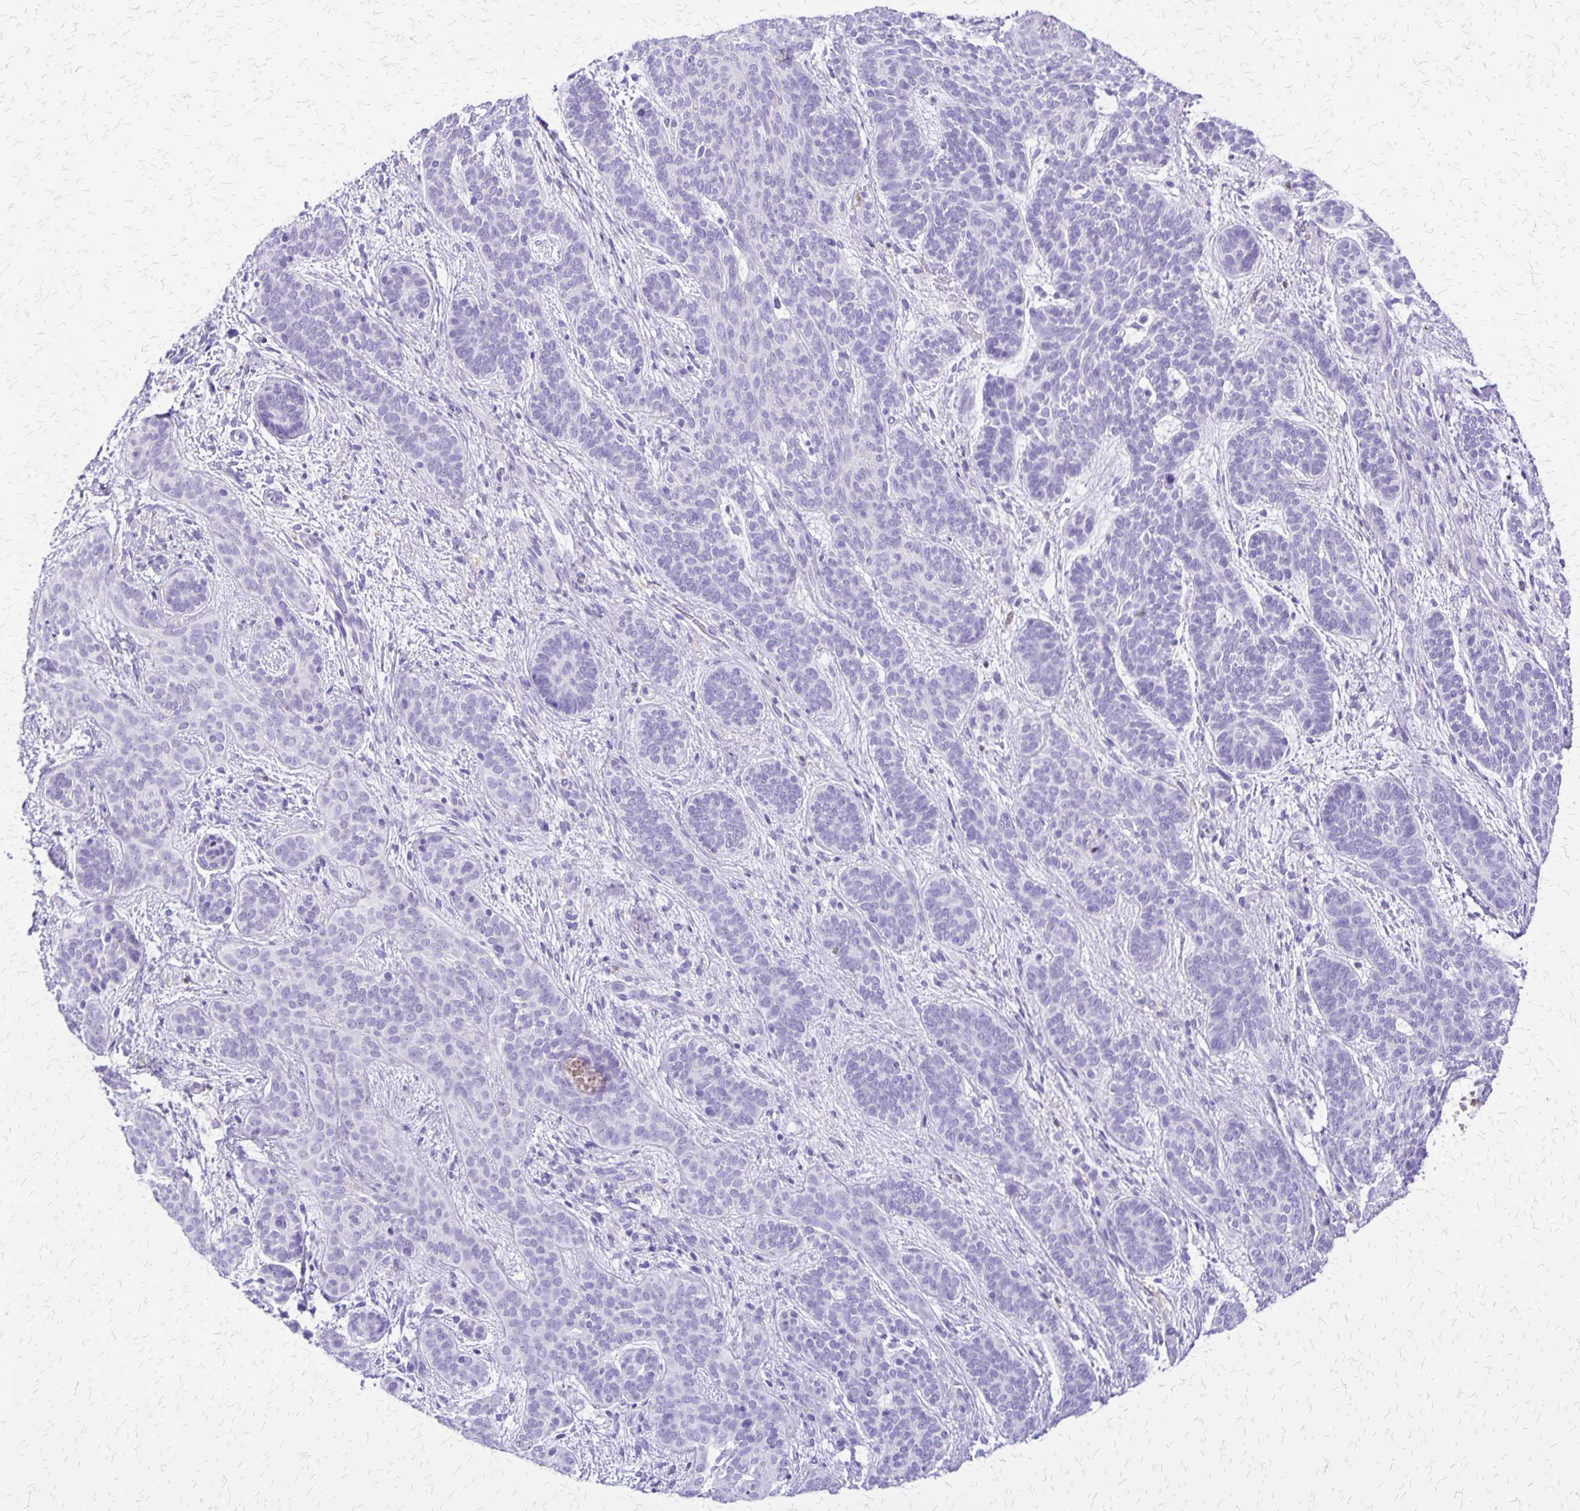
{"staining": {"intensity": "negative", "quantity": "none", "location": "none"}, "tissue": "skin cancer", "cell_type": "Tumor cells", "image_type": "cancer", "snomed": [{"axis": "morphology", "description": "Basal cell carcinoma"}, {"axis": "topography", "description": "Skin"}], "caption": "Tumor cells are negative for protein expression in human skin cancer (basal cell carcinoma). (Brightfield microscopy of DAB immunohistochemistry at high magnification).", "gene": "SLC13A2", "patient": {"sex": "female", "age": 82}}